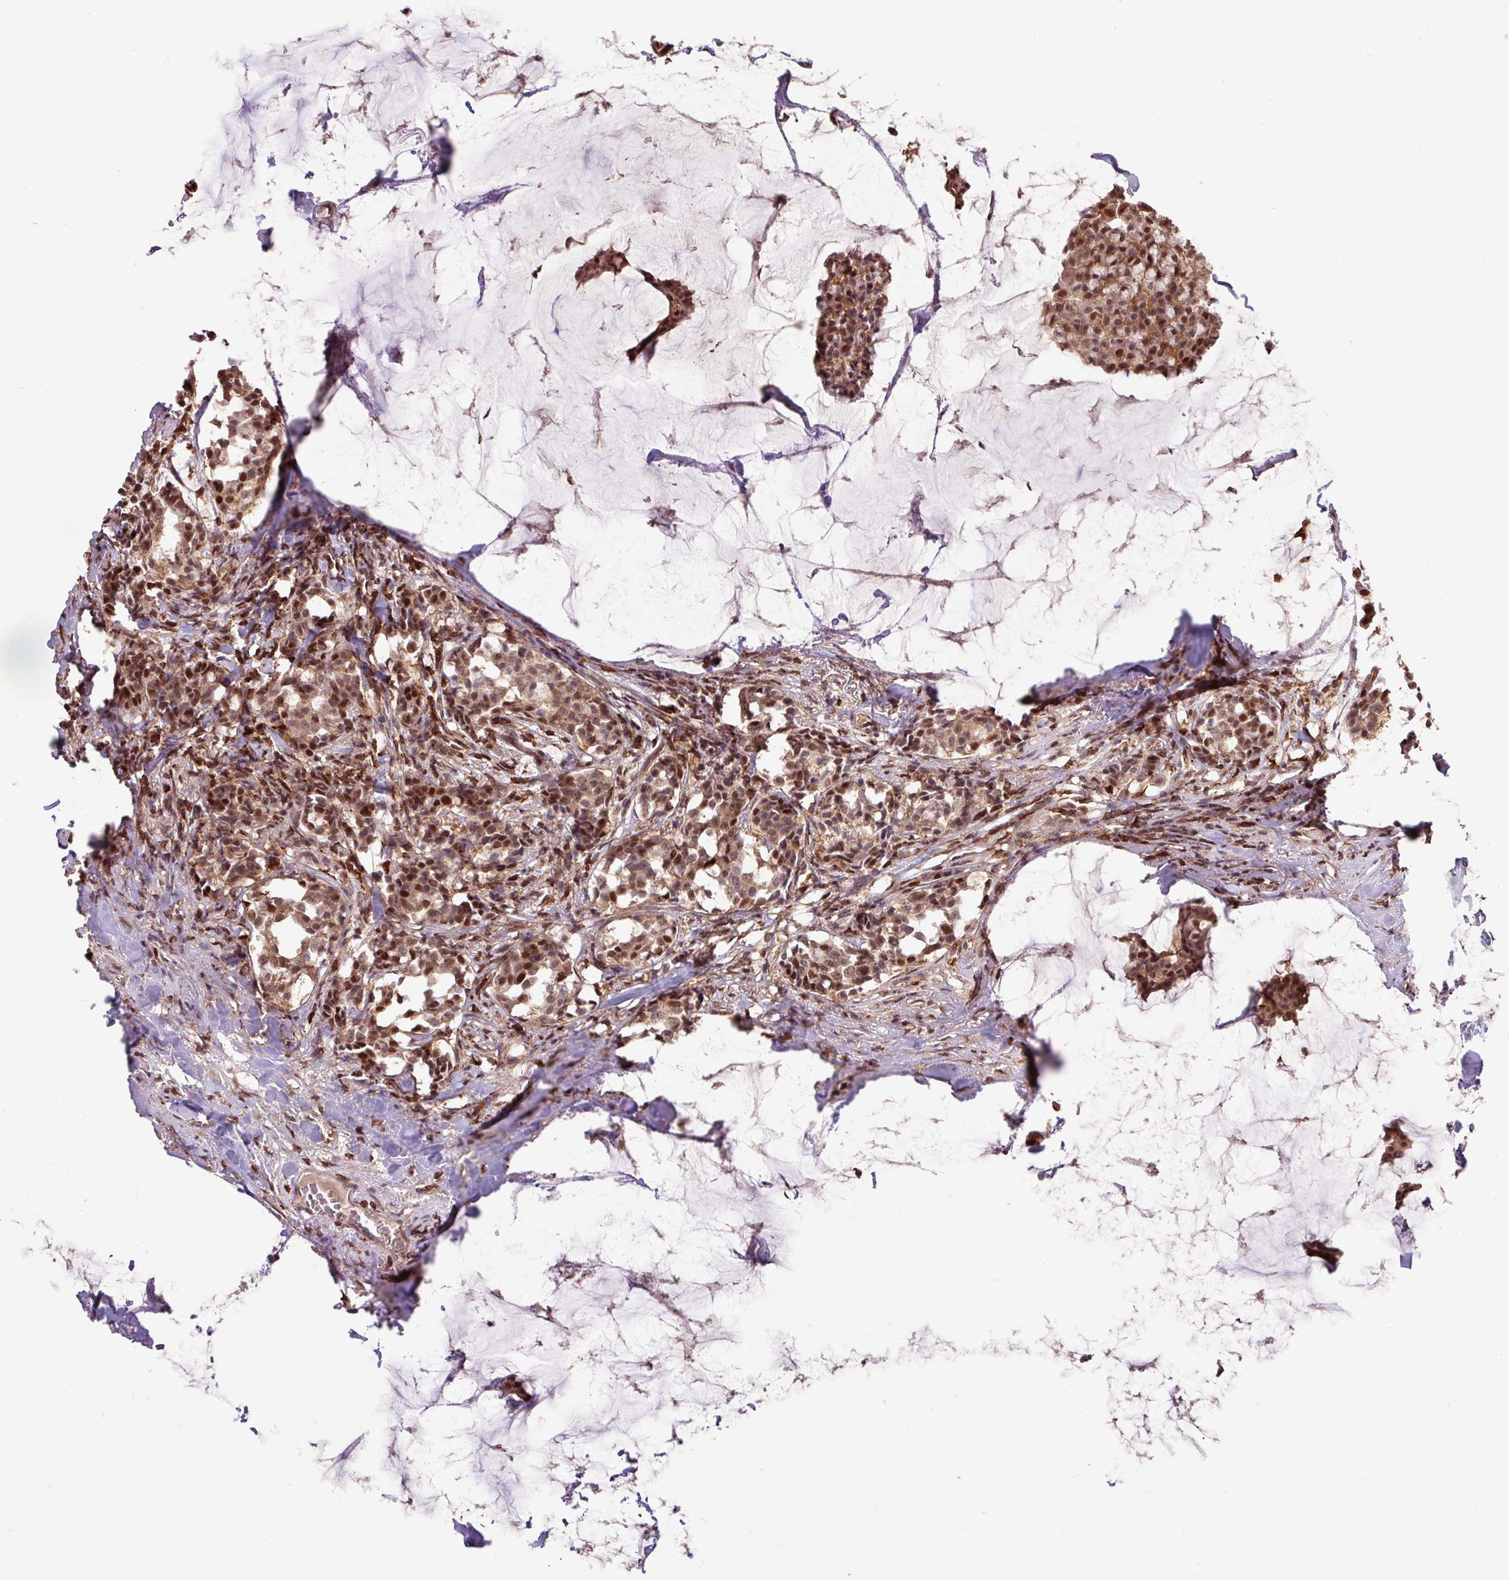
{"staining": {"intensity": "moderate", "quantity": ">75%", "location": "cytoplasmic/membranous,nuclear"}, "tissue": "breast cancer", "cell_type": "Tumor cells", "image_type": "cancer", "snomed": [{"axis": "morphology", "description": "Duct carcinoma"}, {"axis": "topography", "description": "Breast"}], "caption": "High-power microscopy captured an IHC histopathology image of breast intraductal carcinoma, revealing moderate cytoplasmic/membranous and nuclear expression in about >75% of tumor cells.", "gene": "GON7", "patient": {"sex": "female", "age": 93}}